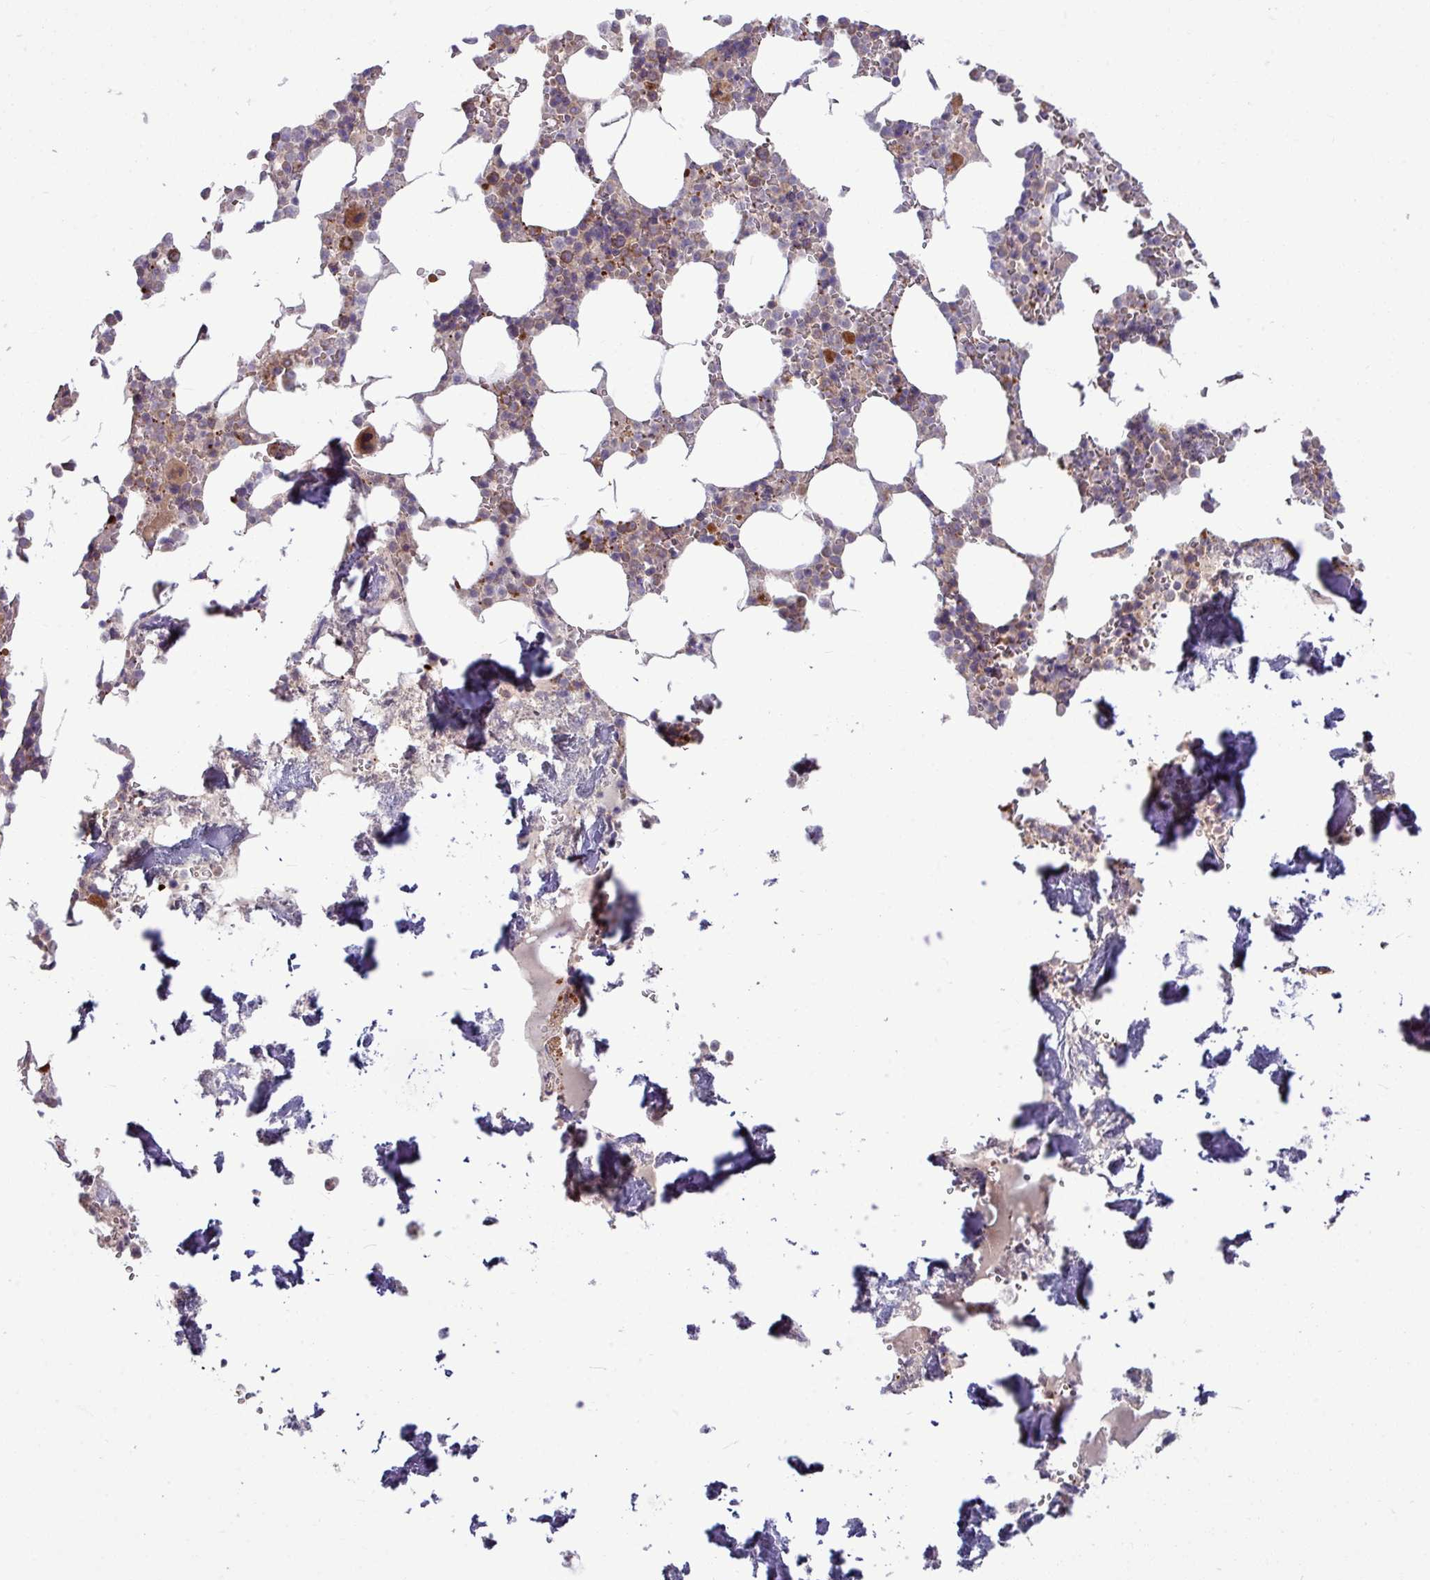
{"staining": {"intensity": "moderate", "quantity": "<25%", "location": "cytoplasmic/membranous"}, "tissue": "bone marrow", "cell_type": "Hematopoietic cells", "image_type": "normal", "snomed": [{"axis": "morphology", "description": "Normal tissue, NOS"}, {"axis": "topography", "description": "Bone marrow"}], "caption": "Moderate cytoplasmic/membranous protein expression is seen in about <25% of hematopoietic cells in bone marrow.", "gene": "LSM12", "patient": {"sex": "male", "age": 64}}